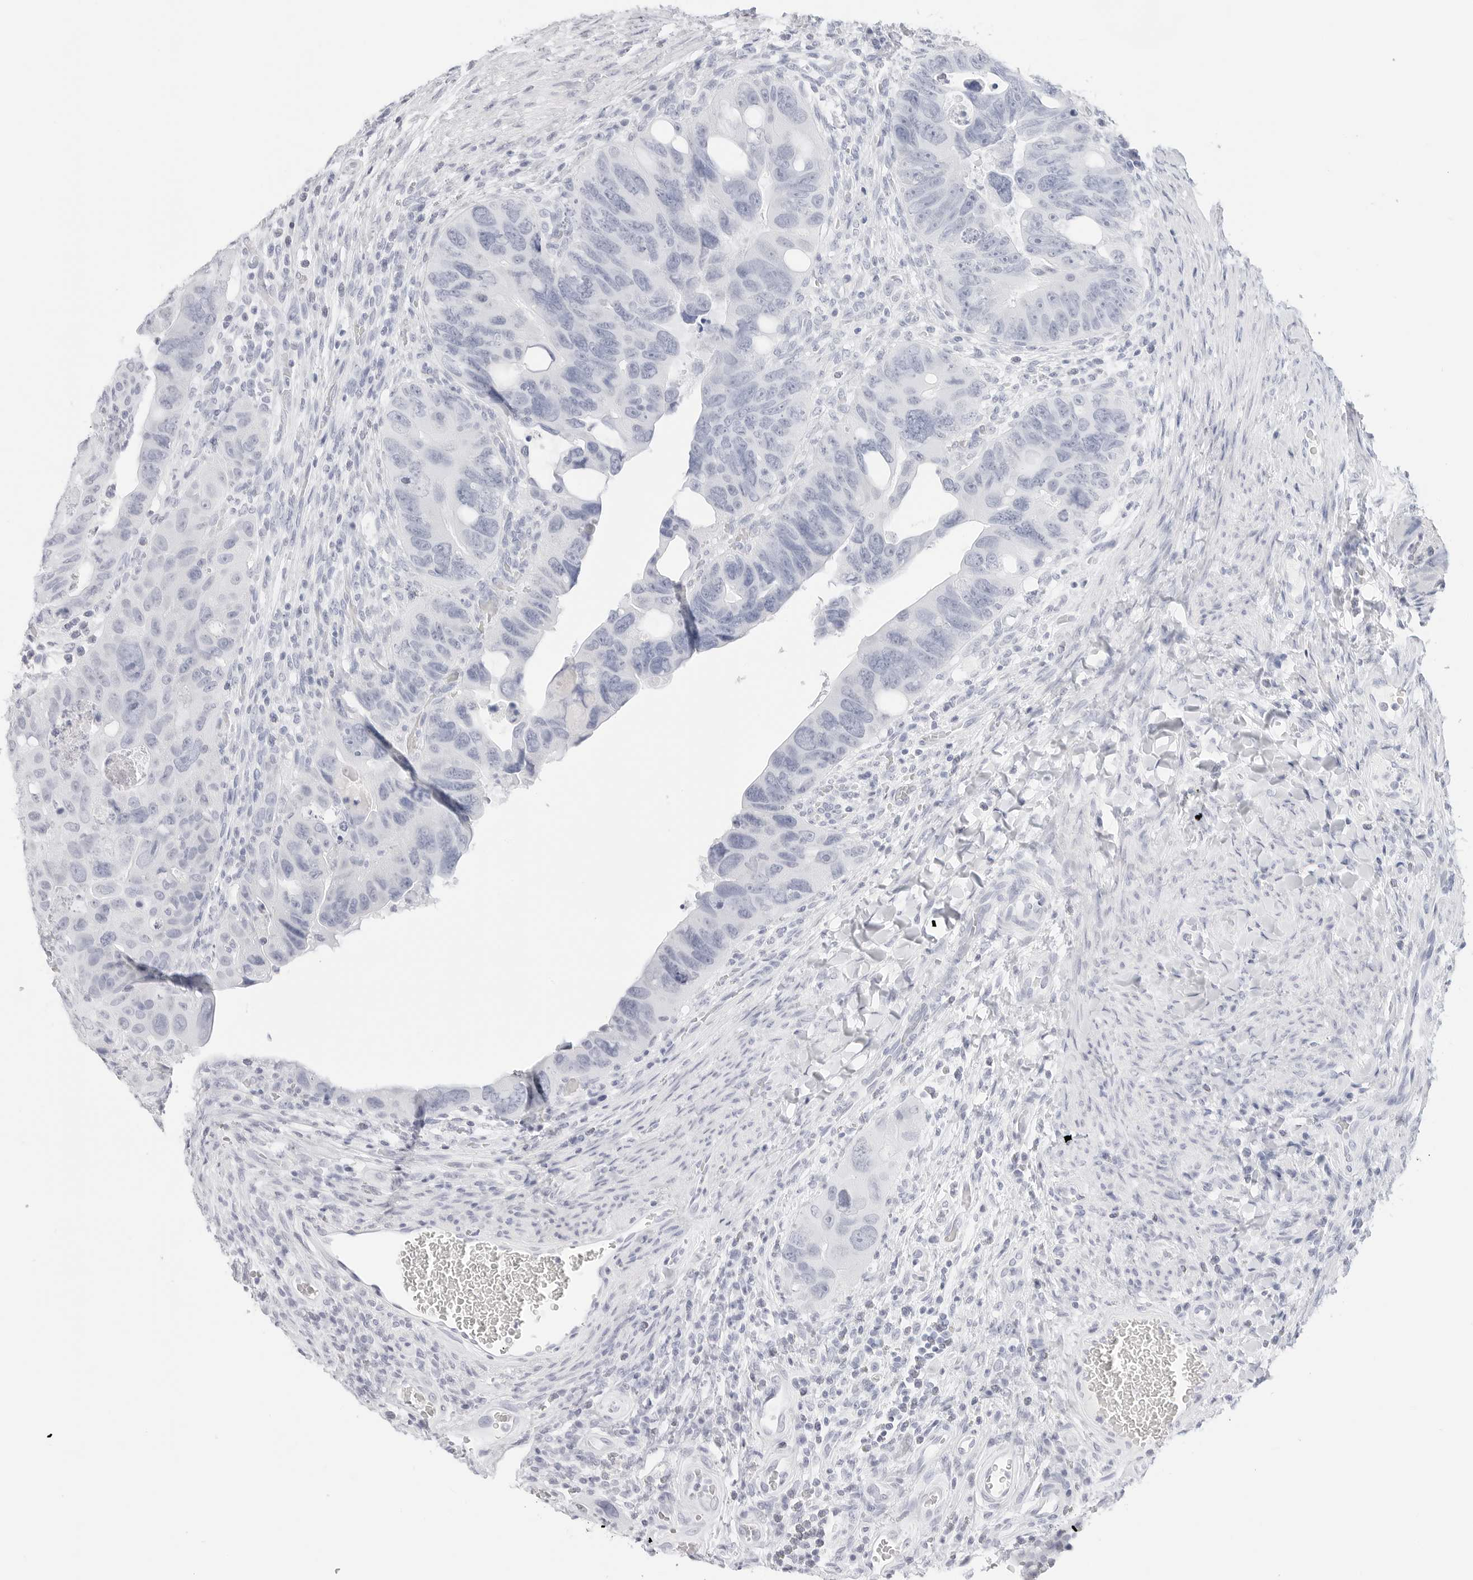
{"staining": {"intensity": "negative", "quantity": "none", "location": "none"}, "tissue": "colorectal cancer", "cell_type": "Tumor cells", "image_type": "cancer", "snomed": [{"axis": "morphology", "description": "Adenocarcinoma, NOS"}, {"axis": "topography", "description": "Rectum"}], "caption": "High power microscopy micrograph of an immunohistochemistry histopathology image of colorectal adenocarcinoma, revealing no significant positivity in tumor cells.", "gene": "TFF2", "patient": {"sex": "male", "age": 59}}